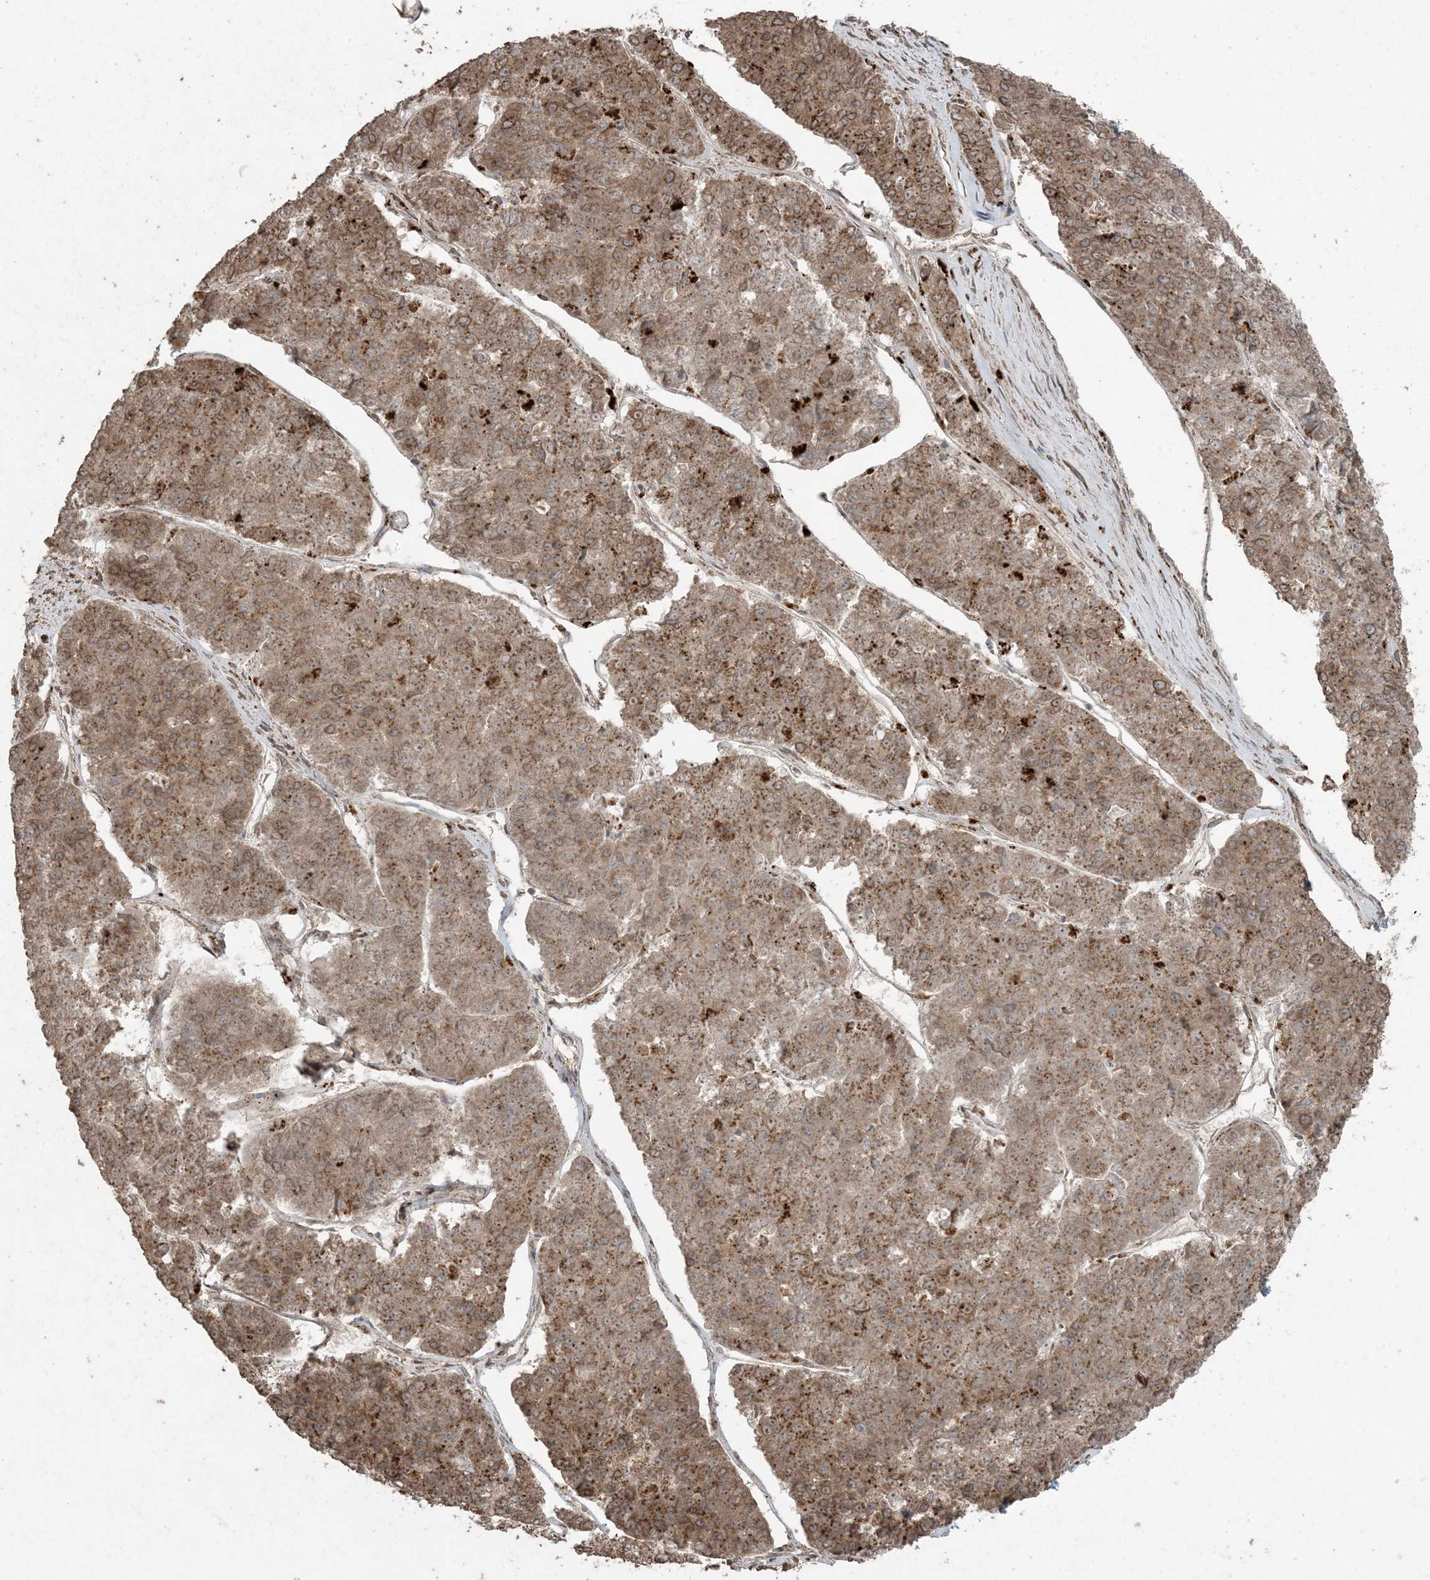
{"staining": {"intensity": "moderate", "quantity": ">75%", "location": "cytoplasmic/membranous,nuclear"}, "tissue": "pancreatic cancer", "cell_type": "Tumor cells", "image_type": "cancer", "snomed": [{"axis": "morphology", "description": "Adenocarcinoma, NOS"}, {"axis": "topography", "description": "Pancreas"}], "caption": "Protein expression analysis of pancreatic adenocarcinoma reveals moderate cytoplasmic/membranous and nuclear positivity in approximately >75% of tumor cells. Nuclei are stained in blue.", "gene": "DDX19B", "patient": {"sex": "male", "age": 50}}